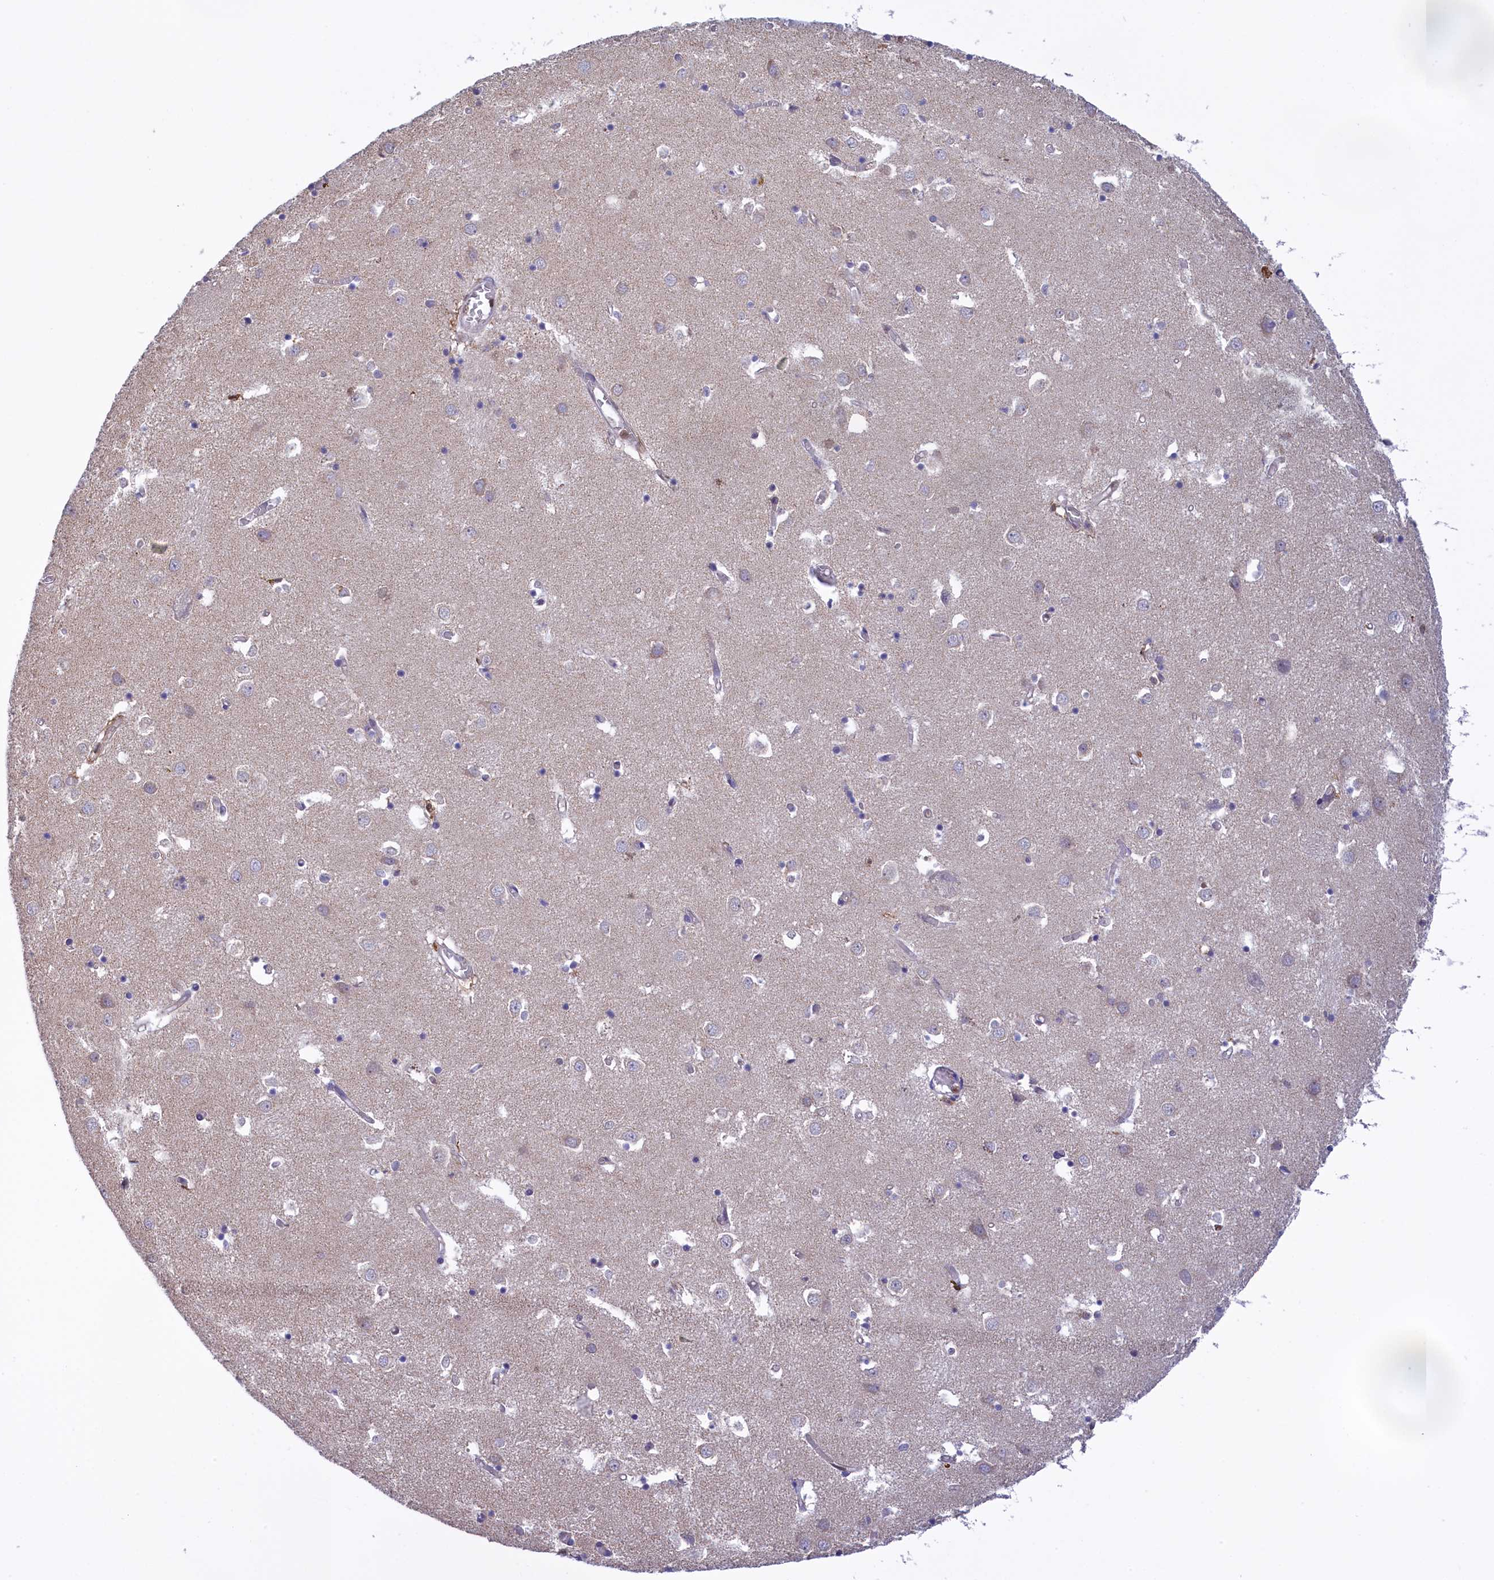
{"staining": {"intensity": "negative", "quantity": "none", "location": "none"}, "tissue": "caudate", "cell_type": "Glial cells", "image_type": "normal", "snomed": [{"axis": "morphology", "description": "Normal tissue, NOS"}, {"axis": "topography", "description": "Lateral ventricle wall"}], "caption": "This photomicrograph is of normal caudate stained with immunohistochemistry to label a protein in brown with the nuclei are counter-stained blue. There is no staining in glial cells. (IHC, brightfield microscopy, high magnification).", "gene": "IZUMO2", "patient": {"sex": "male", "age": 70}}